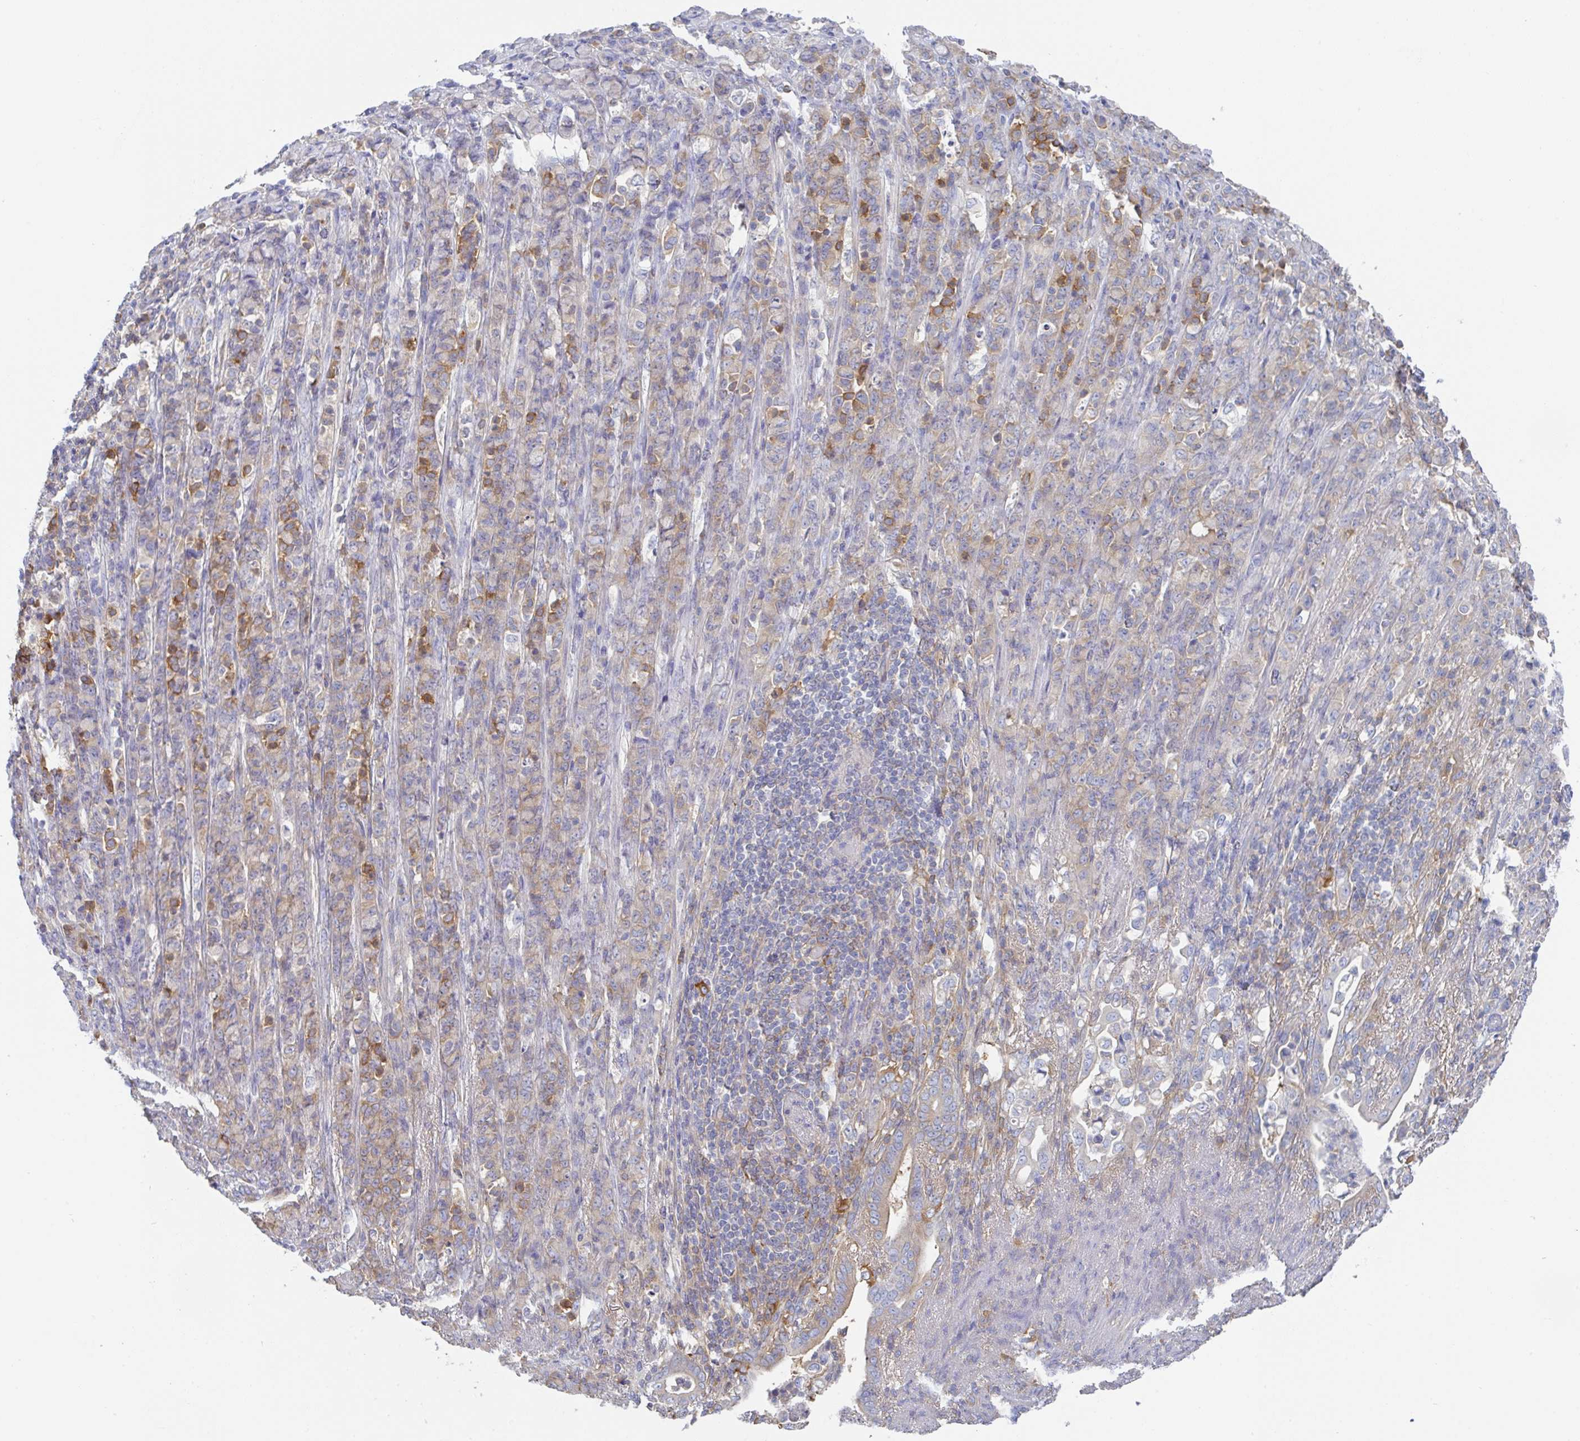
{"staining": {"intensity": "moderate", "quantity": "<25%", "location": "cytoplasmic/membranous"}, "tissue": "stomach cancer", "cell_type": "Tumor cells", "image_type": "cancer", "snomed": [{"axis": "morphology", "description": "Normal tissue, NOS"}, {"axis": "morphology", "description": "Adenocarcinoma, NOS"}, {"axis": "topography", "description": "Stomach"}], "caption": "There is low levels of moderate cytoplasmic/membranous staining in tumor cells of adenocarcinoma (stomach), as demonstrated by immunohistochemical staining (brown color).", "gene": "AMPD2", "patient": {"sex": "female", "age": 79}}